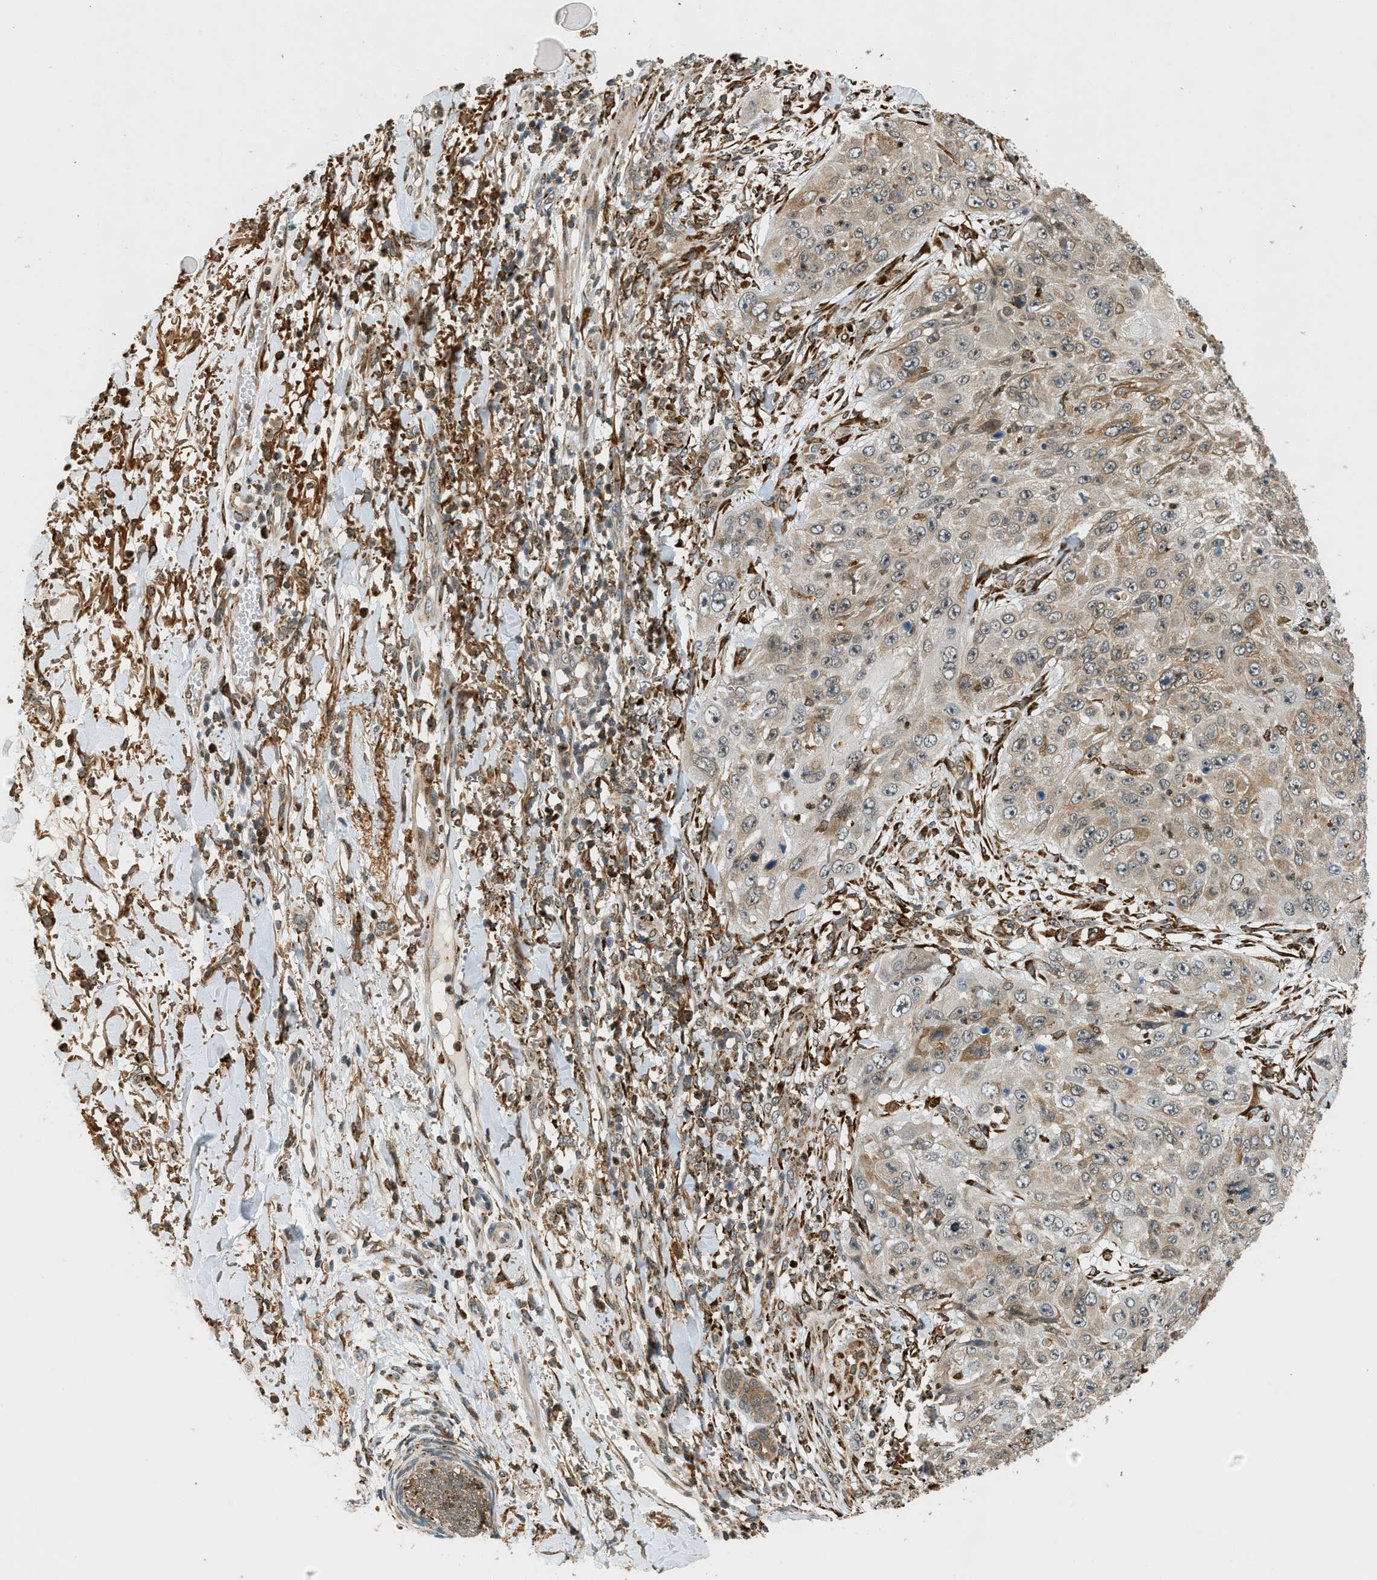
{"staining": {"intensity": "weak", "quantity": ">75%", "location": "cytoplasmic/membranous"}, "tissue": "skin cancer", "cell_type": "Tumor cells", "image_type": "cancer", "snomed": [{"axis": "morphology", "description": "Squamous cell carcinoma, NOS"}, {"axis": "topography", "description": "Skin"}], "caption": "Tumor cells show low levels of weak cytoplasmic/membranous staining in about >75% of cells in skin squamous cell carcinoma. The protein is shown in brown color, while the nuclei are stained blue.", "gene": "SEMA4D", "patient": {"sex": "female", "age": 80}}